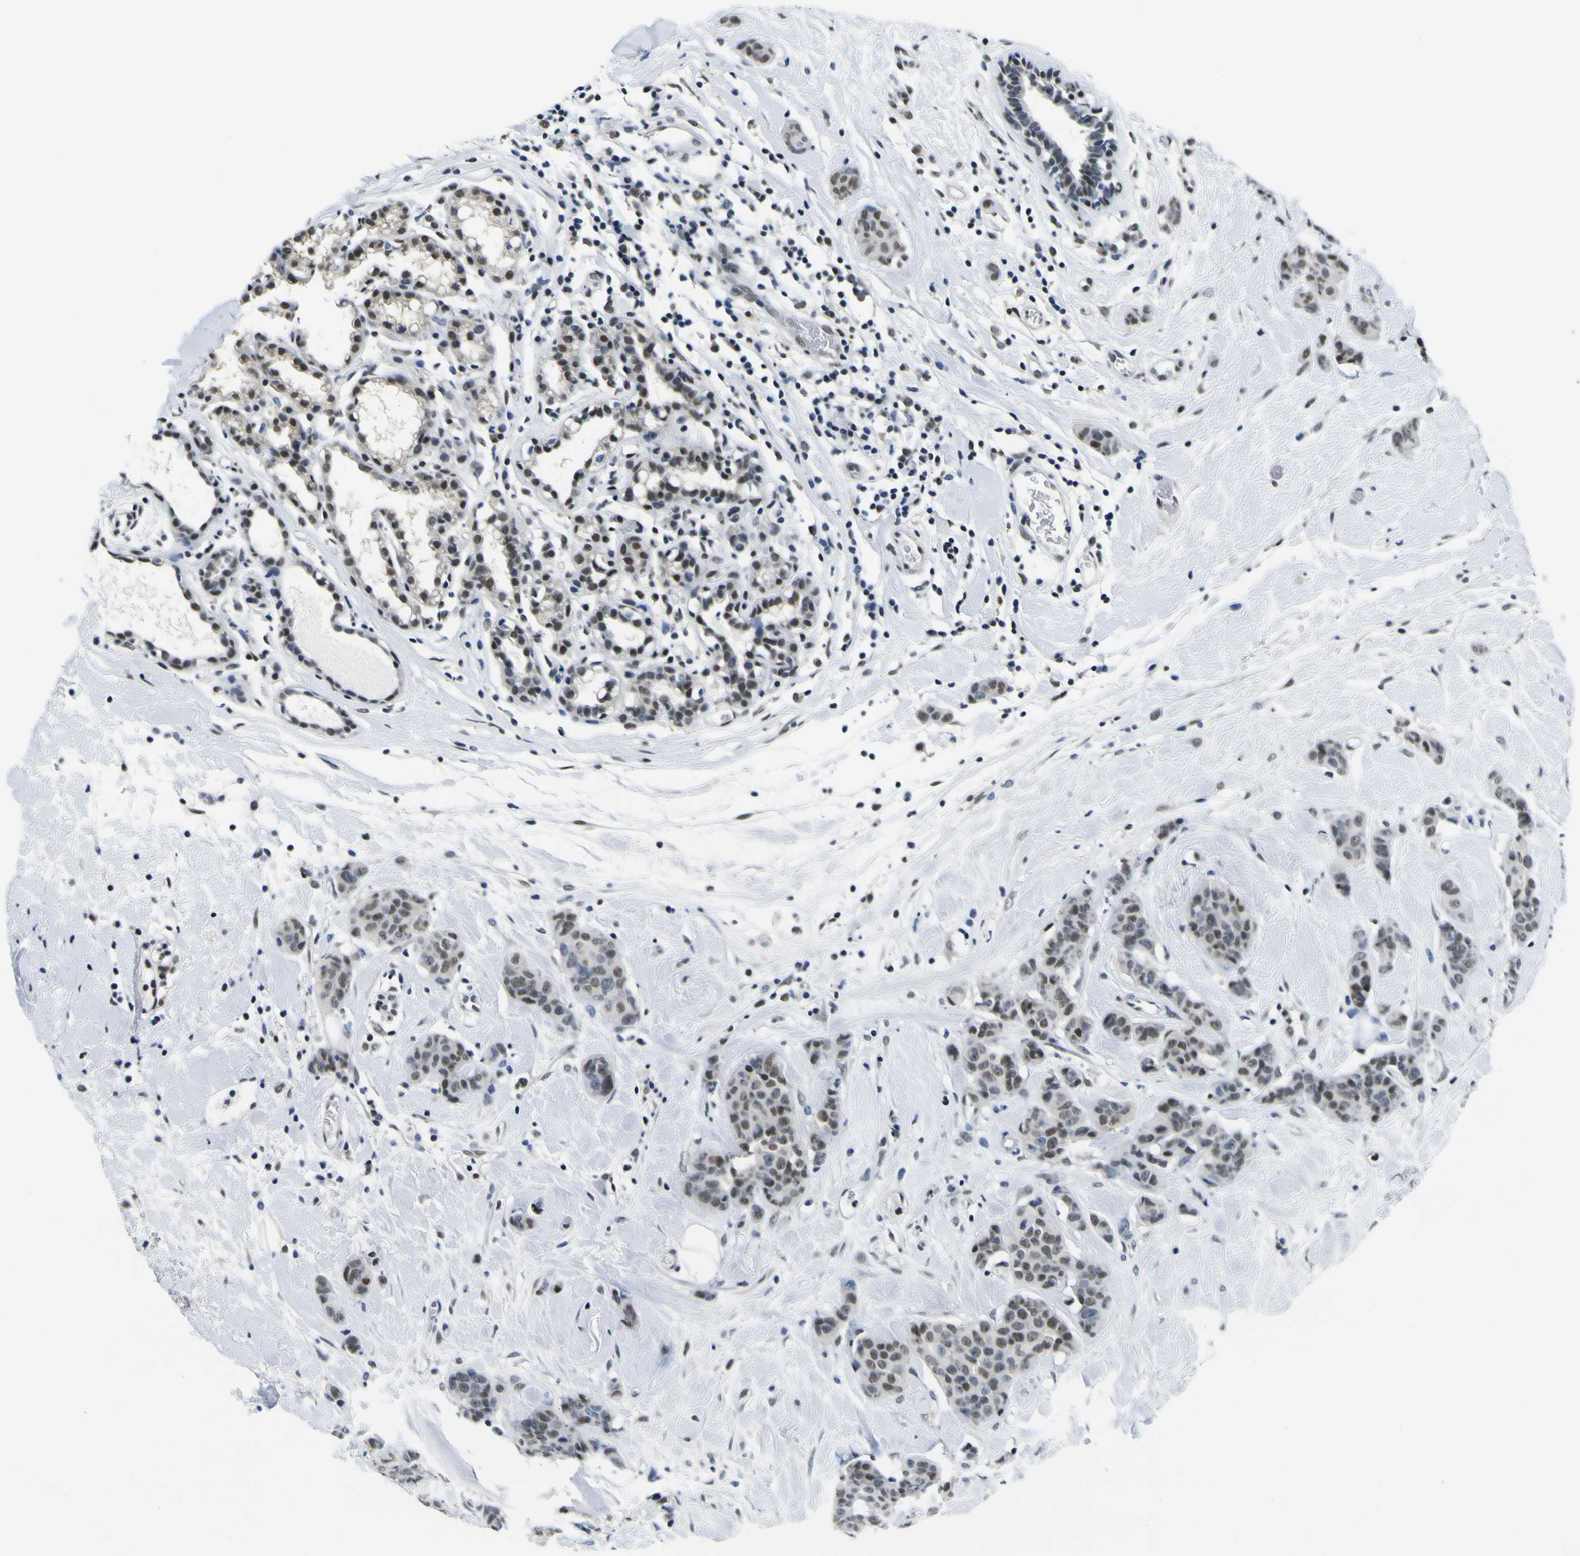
{"staining": {"intensity": "moderate", "quantity": ">75%", "location": "nuclear"}, "tissue": "breast cancer", "cell_type": "Tumor cells", "image_type": "cancer", "snomed": [{"axis": "morphology", "description": "Normal tissue, NOS"}, {"axis": "morphology", "description": "Duct carcinoma"}, {"axis": "topography", "description": "Breast"}], "caption": "Breast cancer was stained to show a protein in brown. There is medium levels of moderate nuclear staining in approximately >75% of tumor cells. The protein is shown in brown color, while the nuclei are stained blue.", "gene": "SP1", "patient": {"sex": "female", "age": 40}}